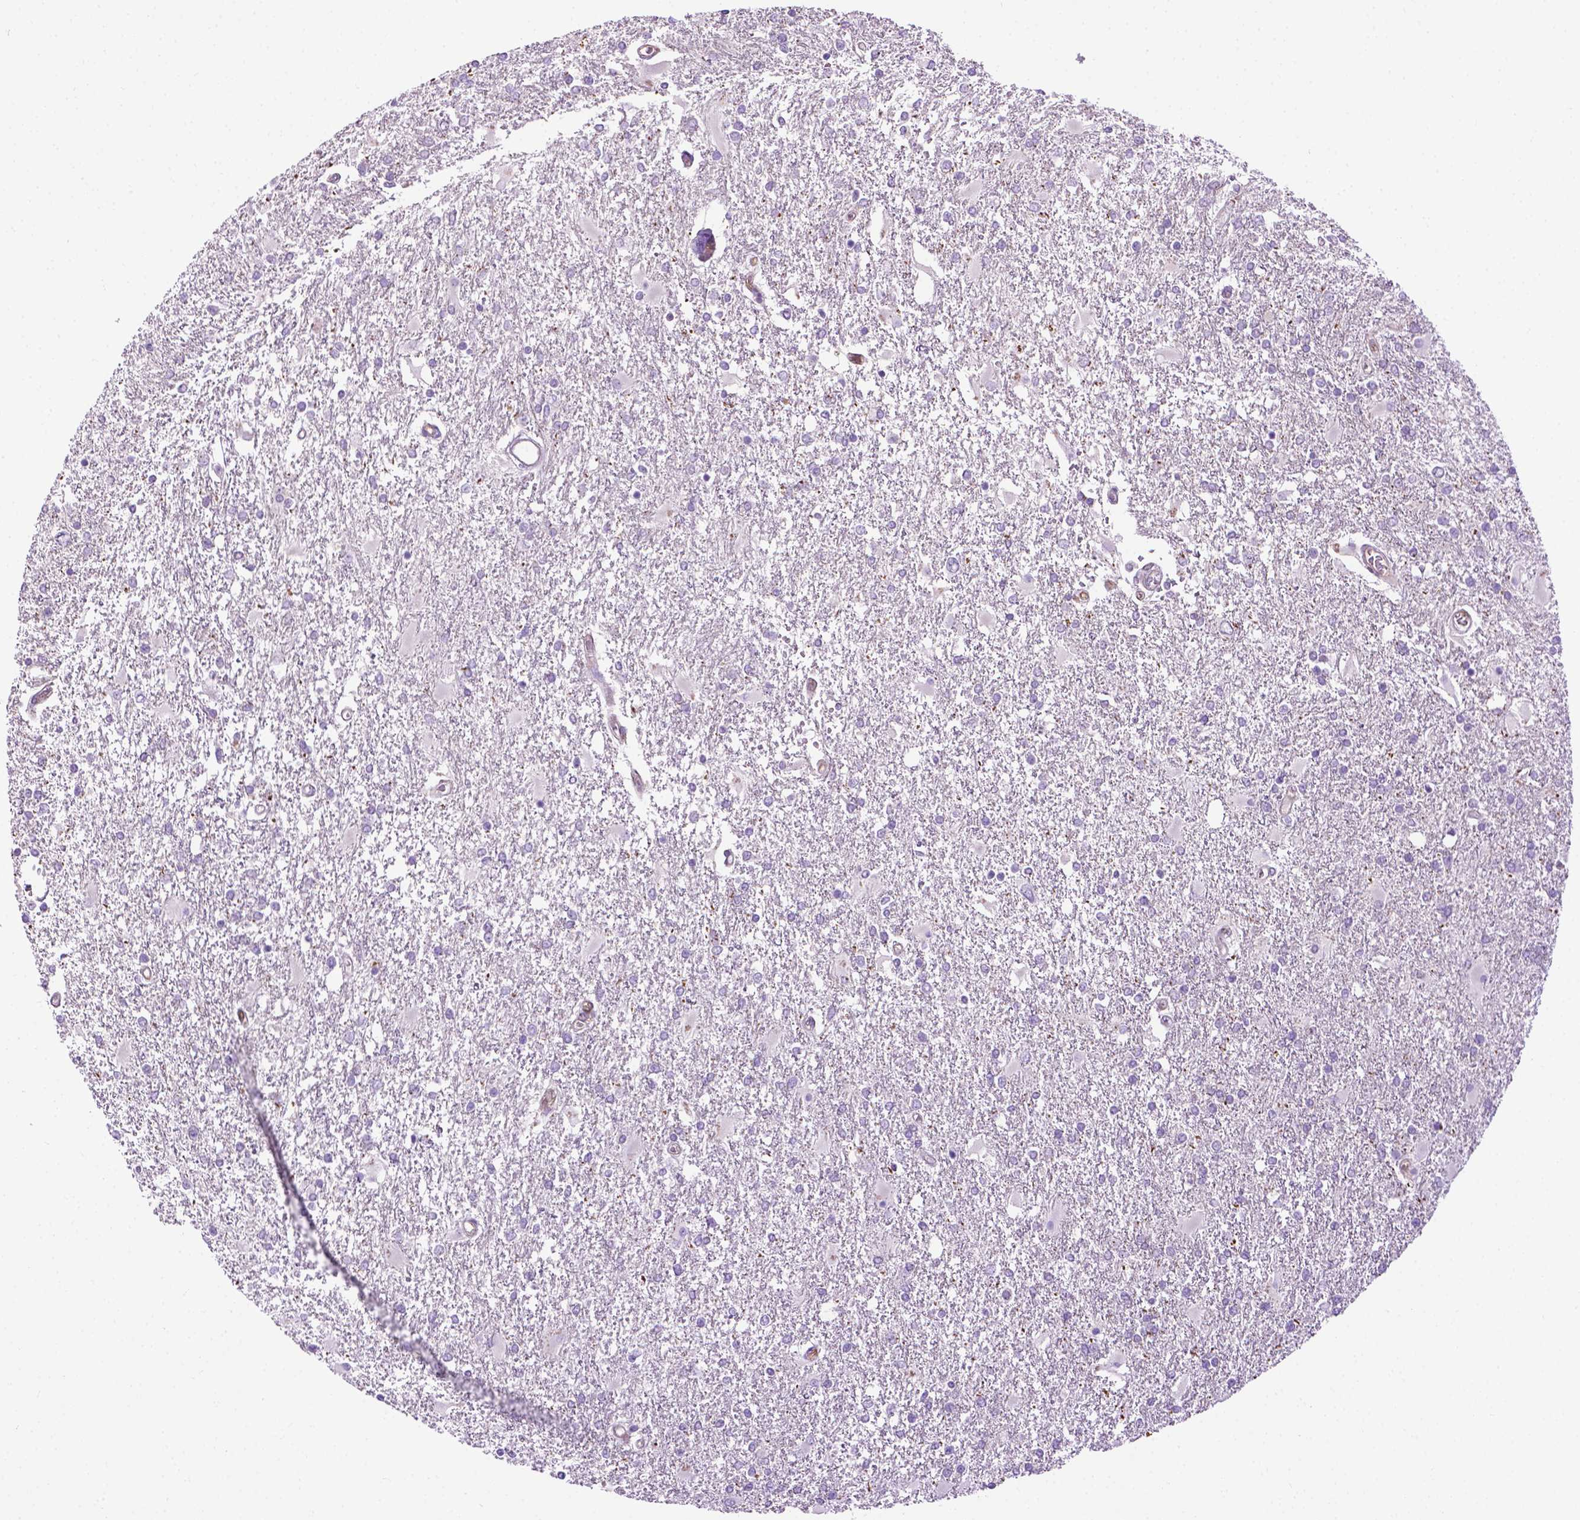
{"staining": {"intensity": "negative", "quantity": "none", "location": "none"}, "tissue": "glioma", "cell_type": "Tumor cells", "image_type": "cancer", "snomed": [{"axis": "morphology", "description": "Glioma, malignant, High grade"}, {"axis": "topography", "description": "Cerebral cortex"}], "caption": "Immunohistochemical staining of human glioma displays no significant positivity in tumor cells.", "gene": "SPECC1L", "patient": {"sex": "male", "age": 79}}